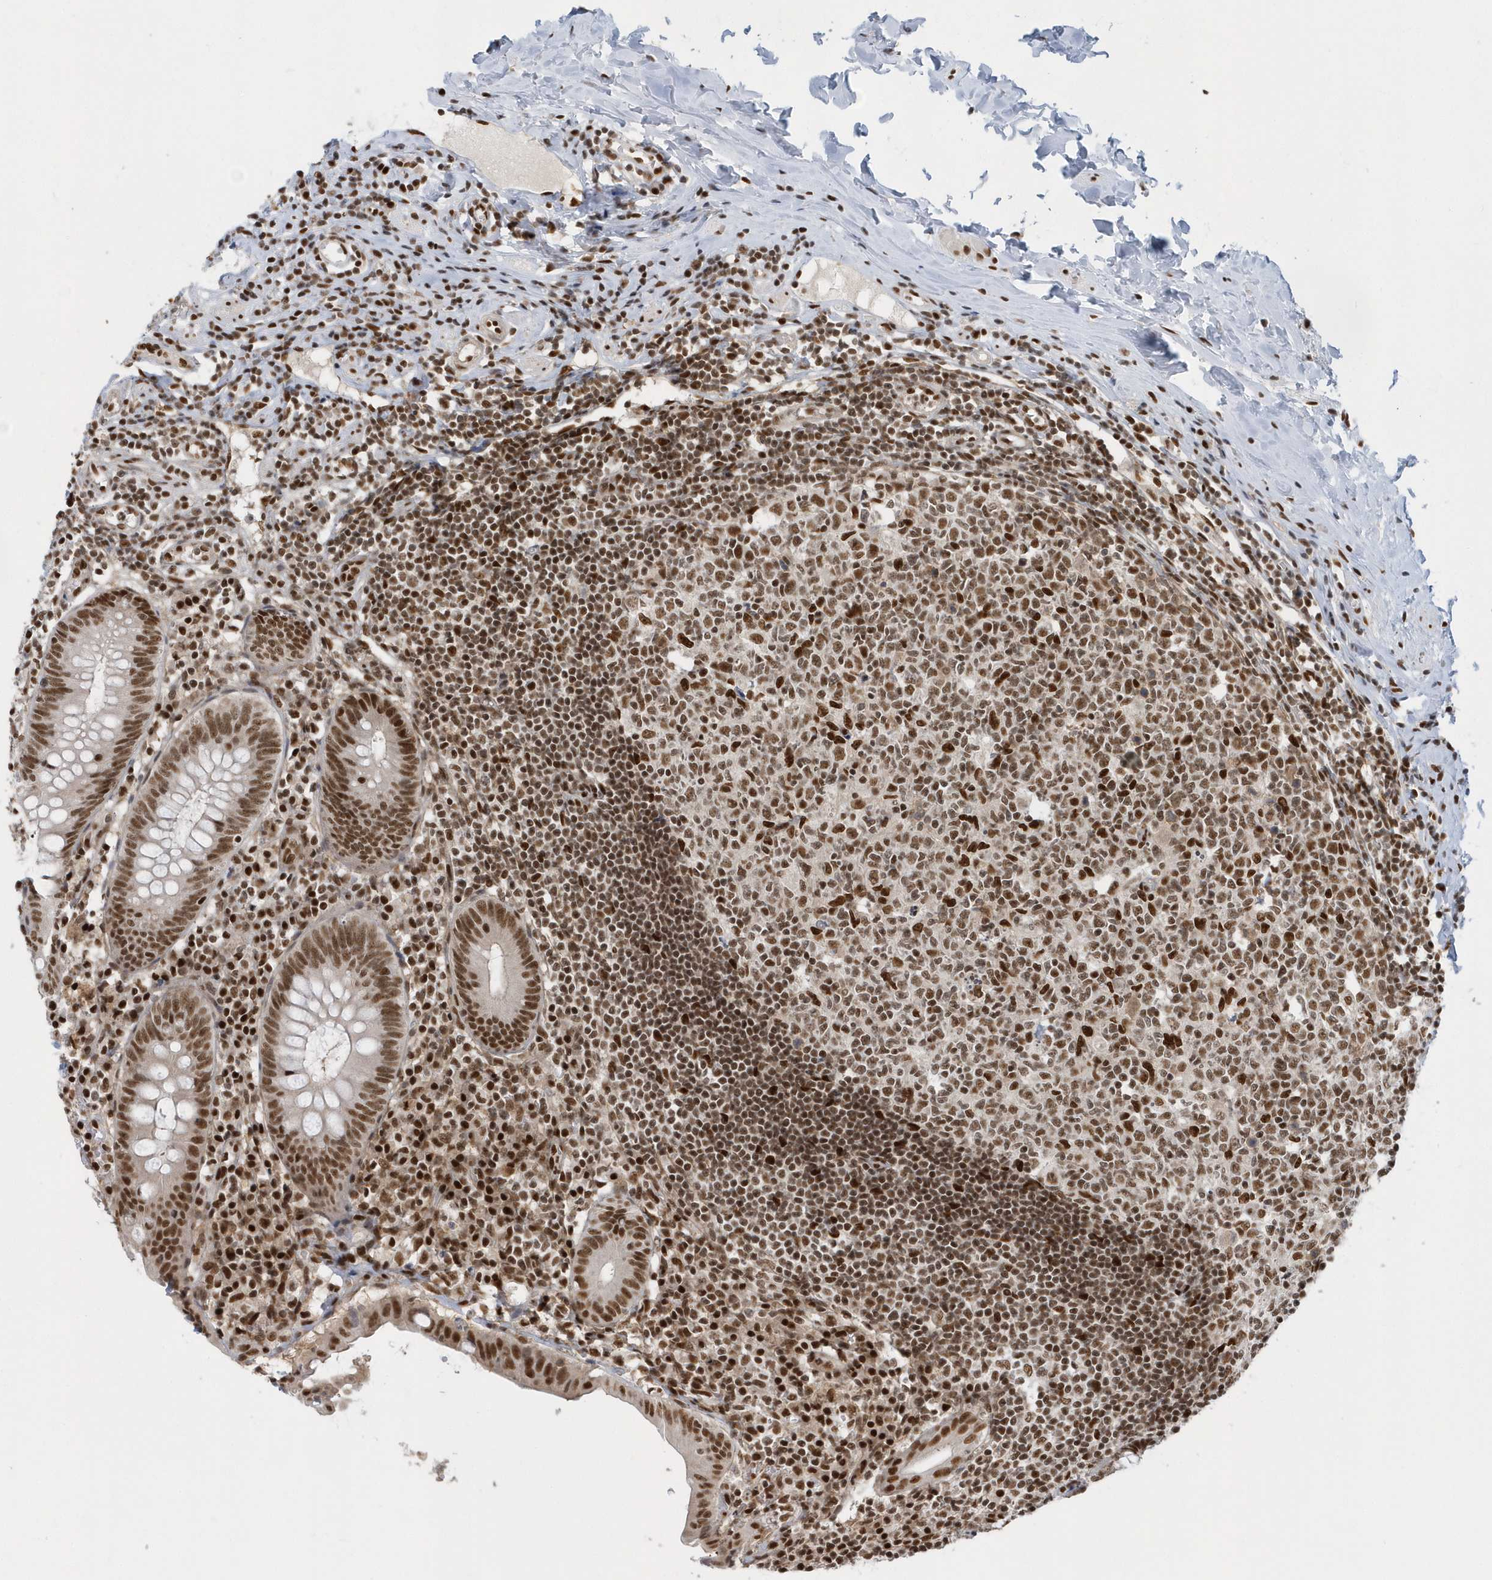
{"staining": {"intensity": "moderate", "quantity": ">75%", "location": "nuclear"}, "tissue": "appendix", "cell_type": "Glandular cells", "image_type": "normal", "snomed": [{"axis": "morphology", "description": "Normal tissue, NOS"}, {"axis": "topography", "description": "Appendix"}], "caption": "DAB (3,3'-diaminobenzidine) immunohistochemical staining of unremarkable human appendix shows moderate nuclear protein expression in approximately >75% of glandular cells.", "gene": "SEPHS1", "patient": {"sex": "female", "age": 54}}